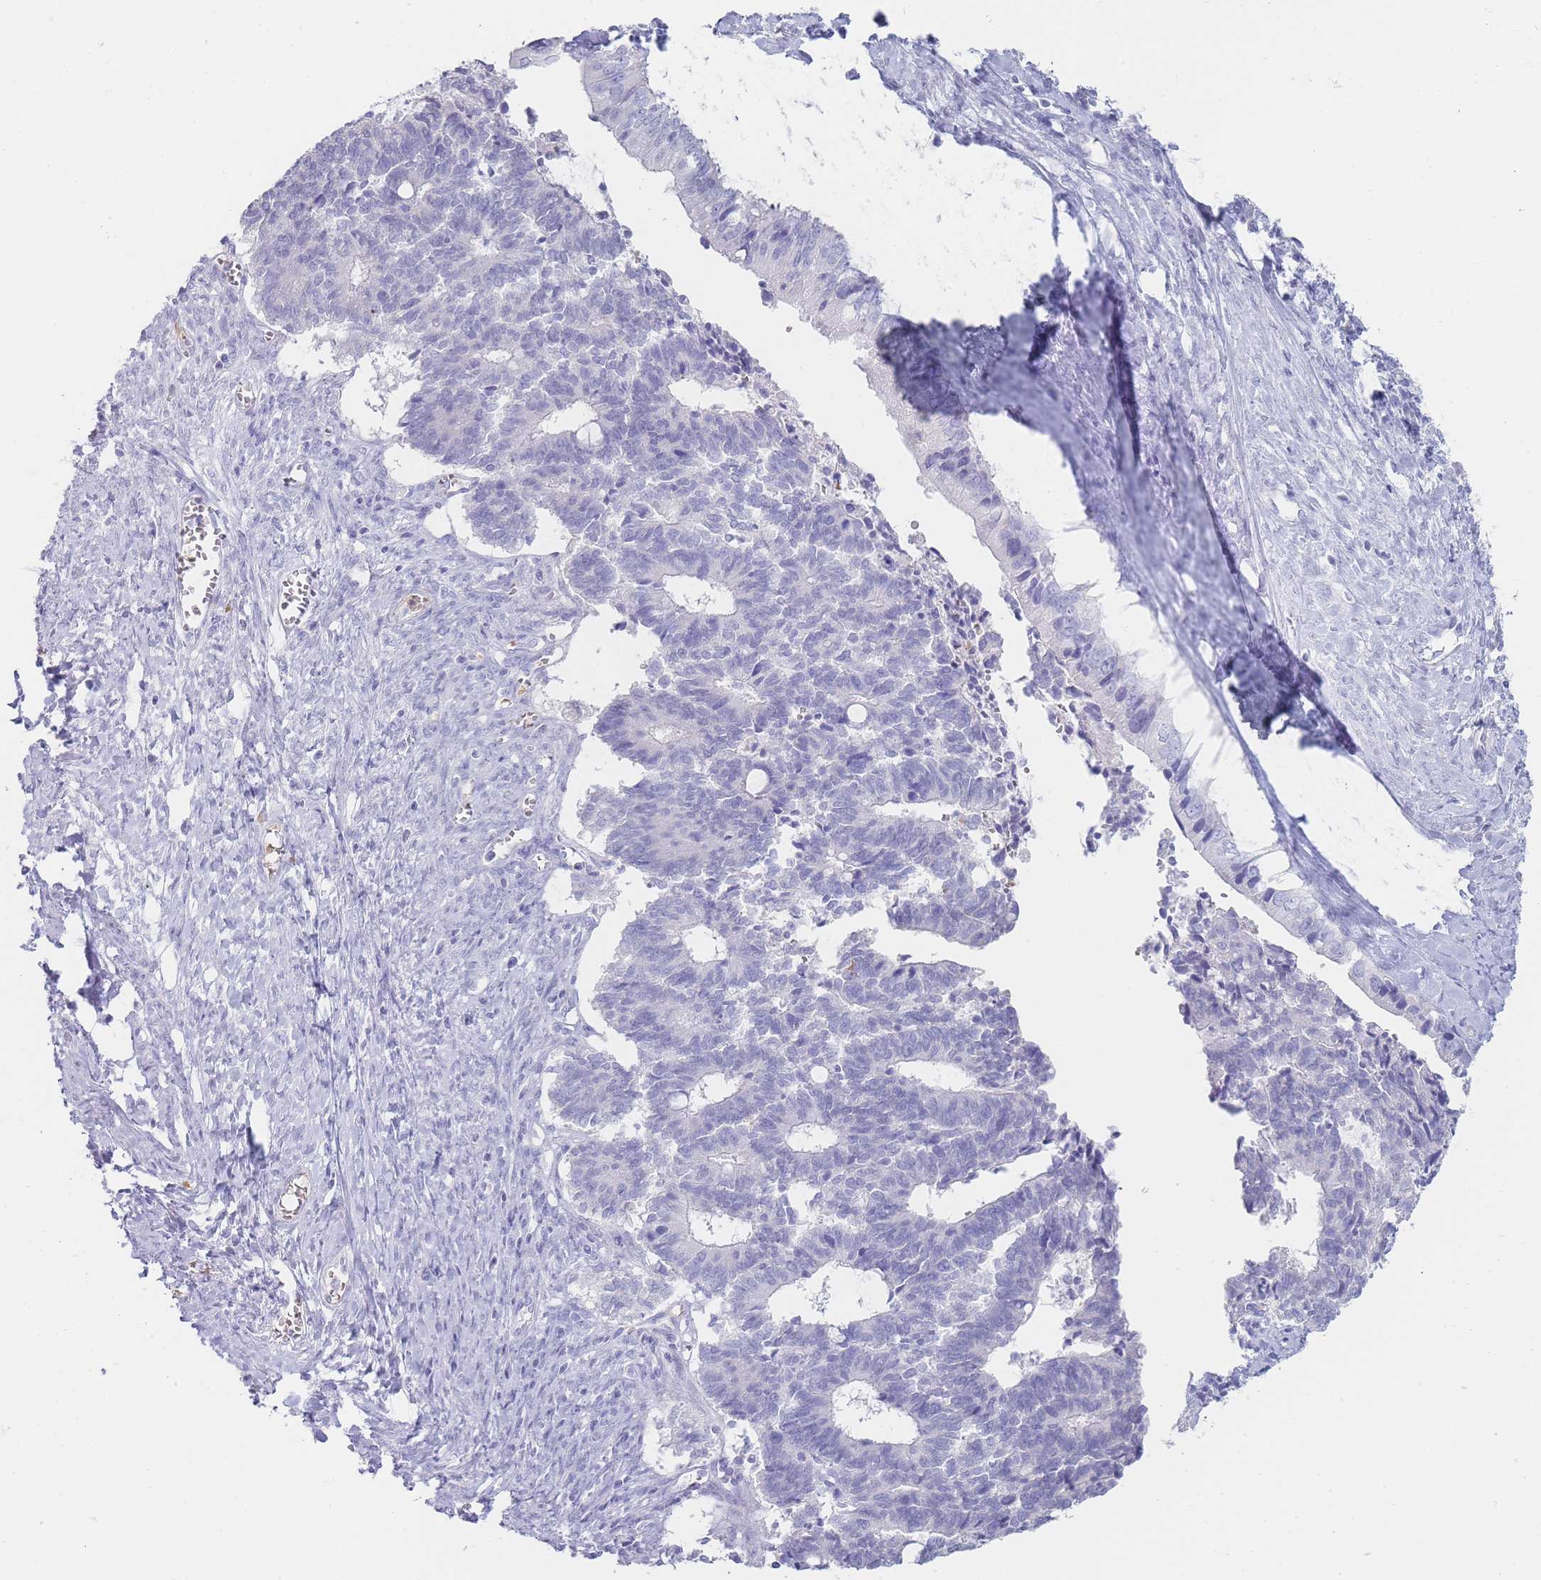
{"staining": {"intensity": "negative", "quantity": "none", "location": "none"}, "tissue": "cervical cancer", "cell_type": "Tumor cells", "image_type": "cancer", "snomed": [{"axis": "morphology", "description": "Adenocarcinoma, NOS"}, {"axis": "topography", "description": "Cervix"}], "caption": "An immunohistochemistry histopathology image of cervical cancer (adenocarcinoma) is shown. There is no staining in tumor cells of cervical cancer (adenocarcinoma).", "gene": "HBG2", "patient": {"sex": "female", "age": 44}}